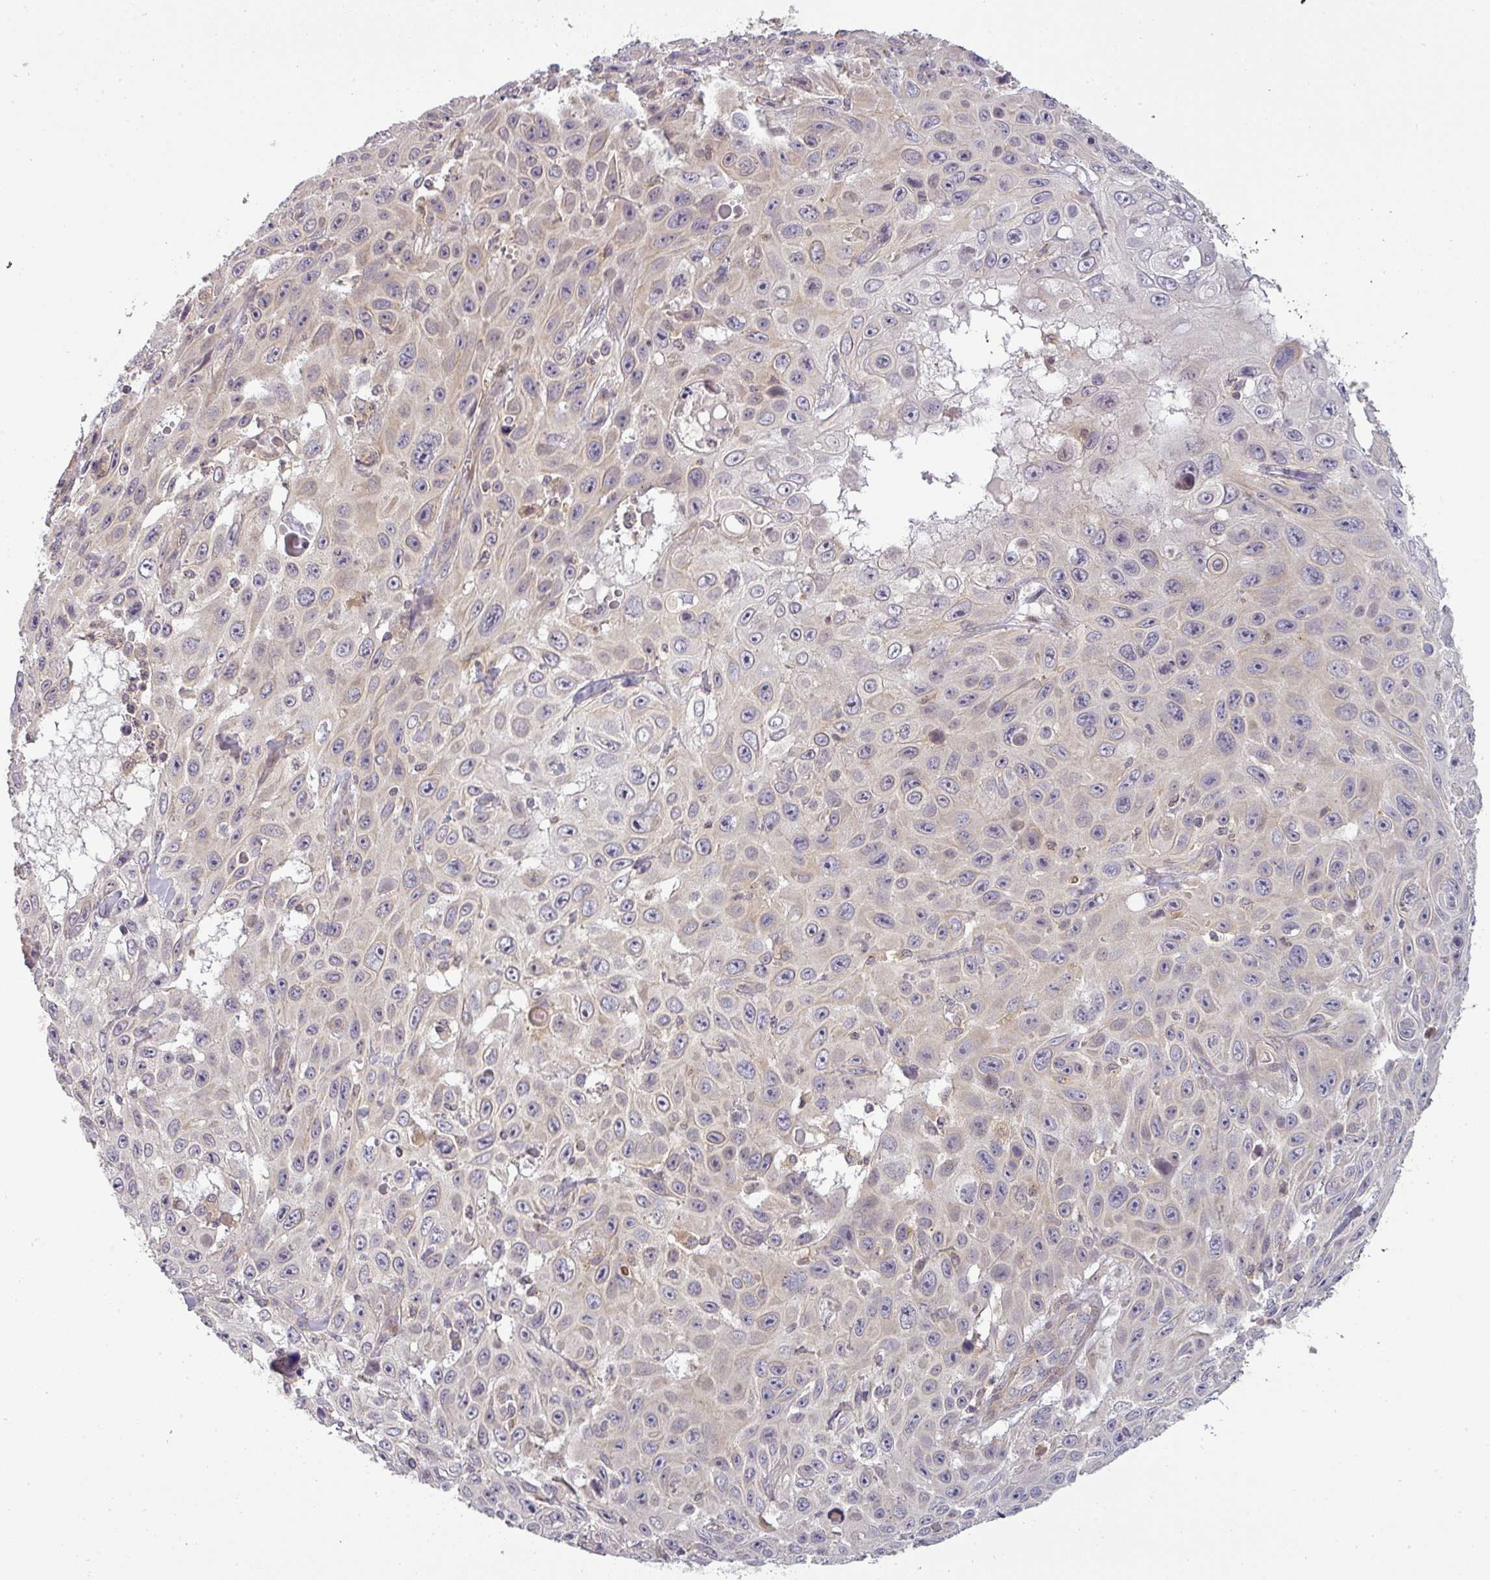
{"staining": {"intensity": "negative", "quantity": "none", "location": "none"}, "tissue": "skin cancer", "cell_type": "Tumor cells", "image_type": "cancer", "snomed": [{"axis": "morphology", "description": "Squamous cell carcinoma, NOS"}, {"axis": "topography", "description": "Skin"}], "caption": "High power microscopy micrograph of an immunohistochemistry (IHC) histopathology image of skin cancer, revealing no significant staining in tumor cells. (DAB (3,3'-diaminobenzidine) immunohistochemistry, high magnification).", "gene": "NIN", "patient": {"sex": "male", "age": 82}}